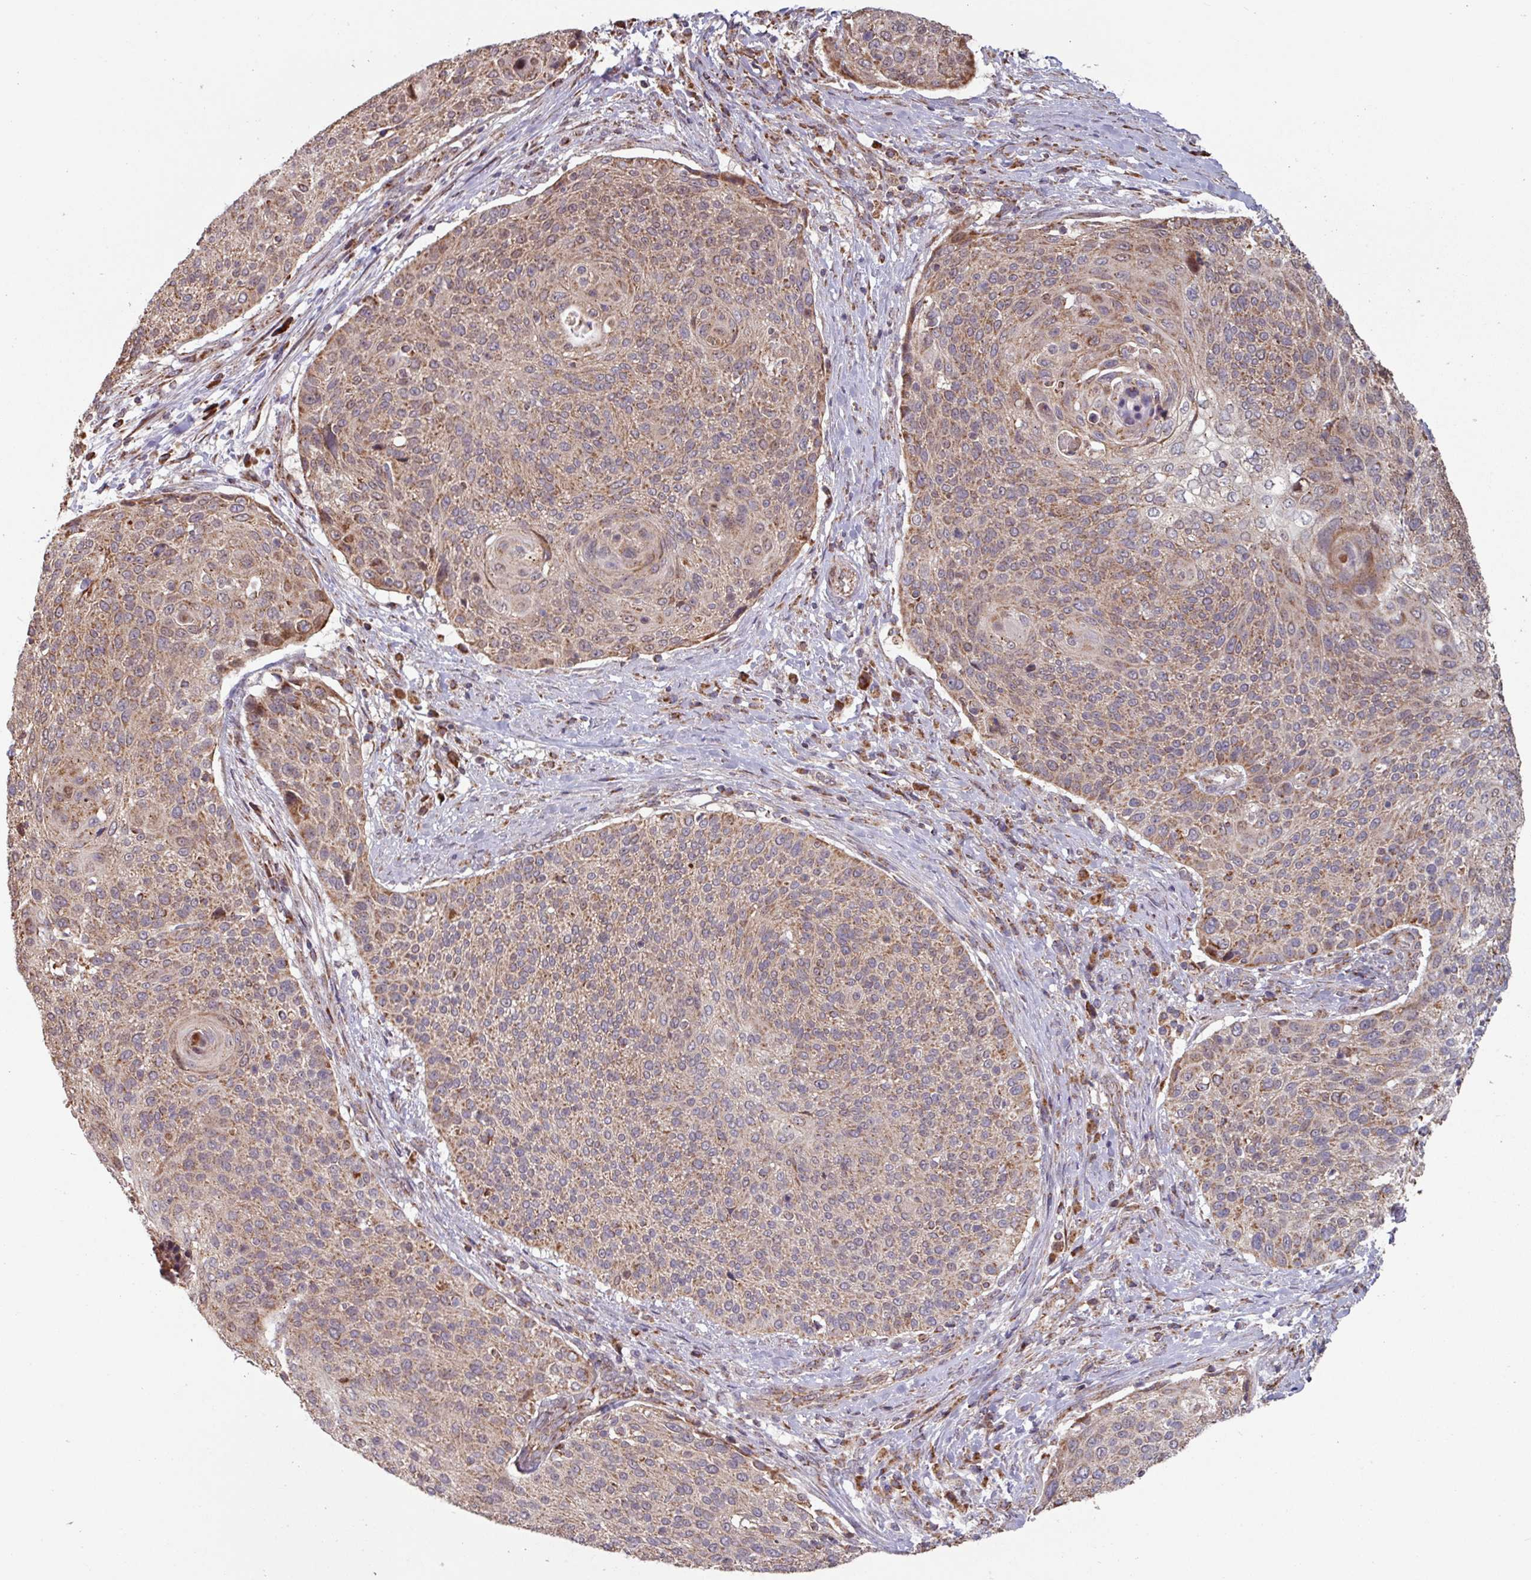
{"staining": {"intensity": "moderate", "quantity": "25%-75%", "location": "cytoplasmic/membranous"}, "tissue": "cervical cancer", "cell_type": "Tumor cells", "image_type": "cancer", "snomed": [{"axis": "morphology", "description": "Squamous cell carcinoma, NOS"}, {"axis": "topography", "description": "Cervix"}], "caption": "High-magnification brightfield microscopy of cervical cancer (squamous cell carcinoma) stained with DAB (3,3'-diaminobenzidine) (brown) and counterstained with hematoxylin (blue). tumor cells exhibit moderate cytoplasmic/membranous staining is present in about25%-75% of cells. Using DAB (brown) and hematoxylin (blue) stains, captured at high magnification using brightfield microscopy.", "gene": "COX7C", "patient": {"sex": "female", "age": 31}}